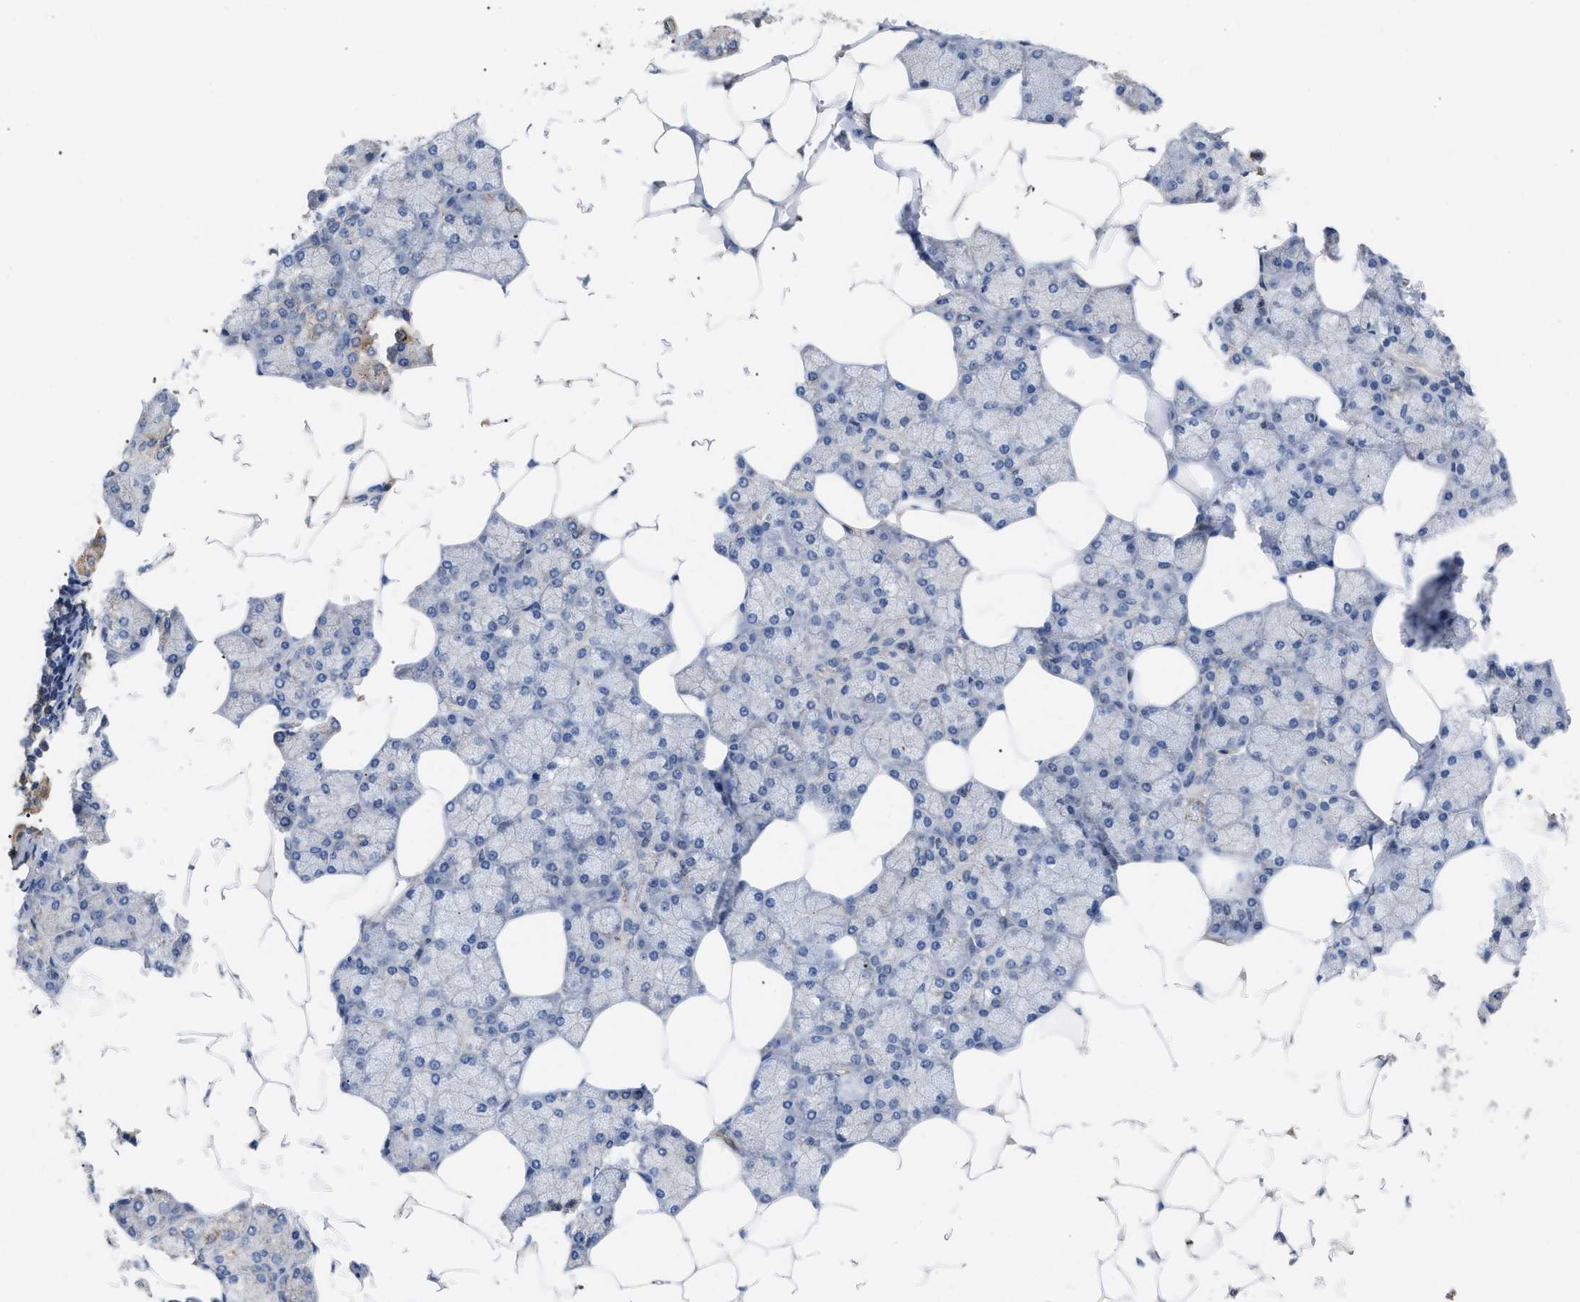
{"staining": {"intensity": "moderate", "quantity": "<25%", "location": "cytoplasmic/membranous"}, "tissue": "salivary gland", "cell_type": "Glandular cells", "image_type": "normal", "snomed": [{"axis": "morphology", "description": "Normal tissue, NOS"}, {"axis": "topography", "description": "Salivary gland"}], "caption": "DAB immunohistochemical staining of normal salivary gland displays moderate cytoplasmic/membranous protein expression in about <25% of glandular cells. The protein of interest is stained brown, and the nuclei are stained in blue (DAB (3,3'-diaminobenzidine) IHC with brightfield microscopy, high magnification).", "gene": "FAM171A2", "patient": {"sex": "male", "age": 62}}